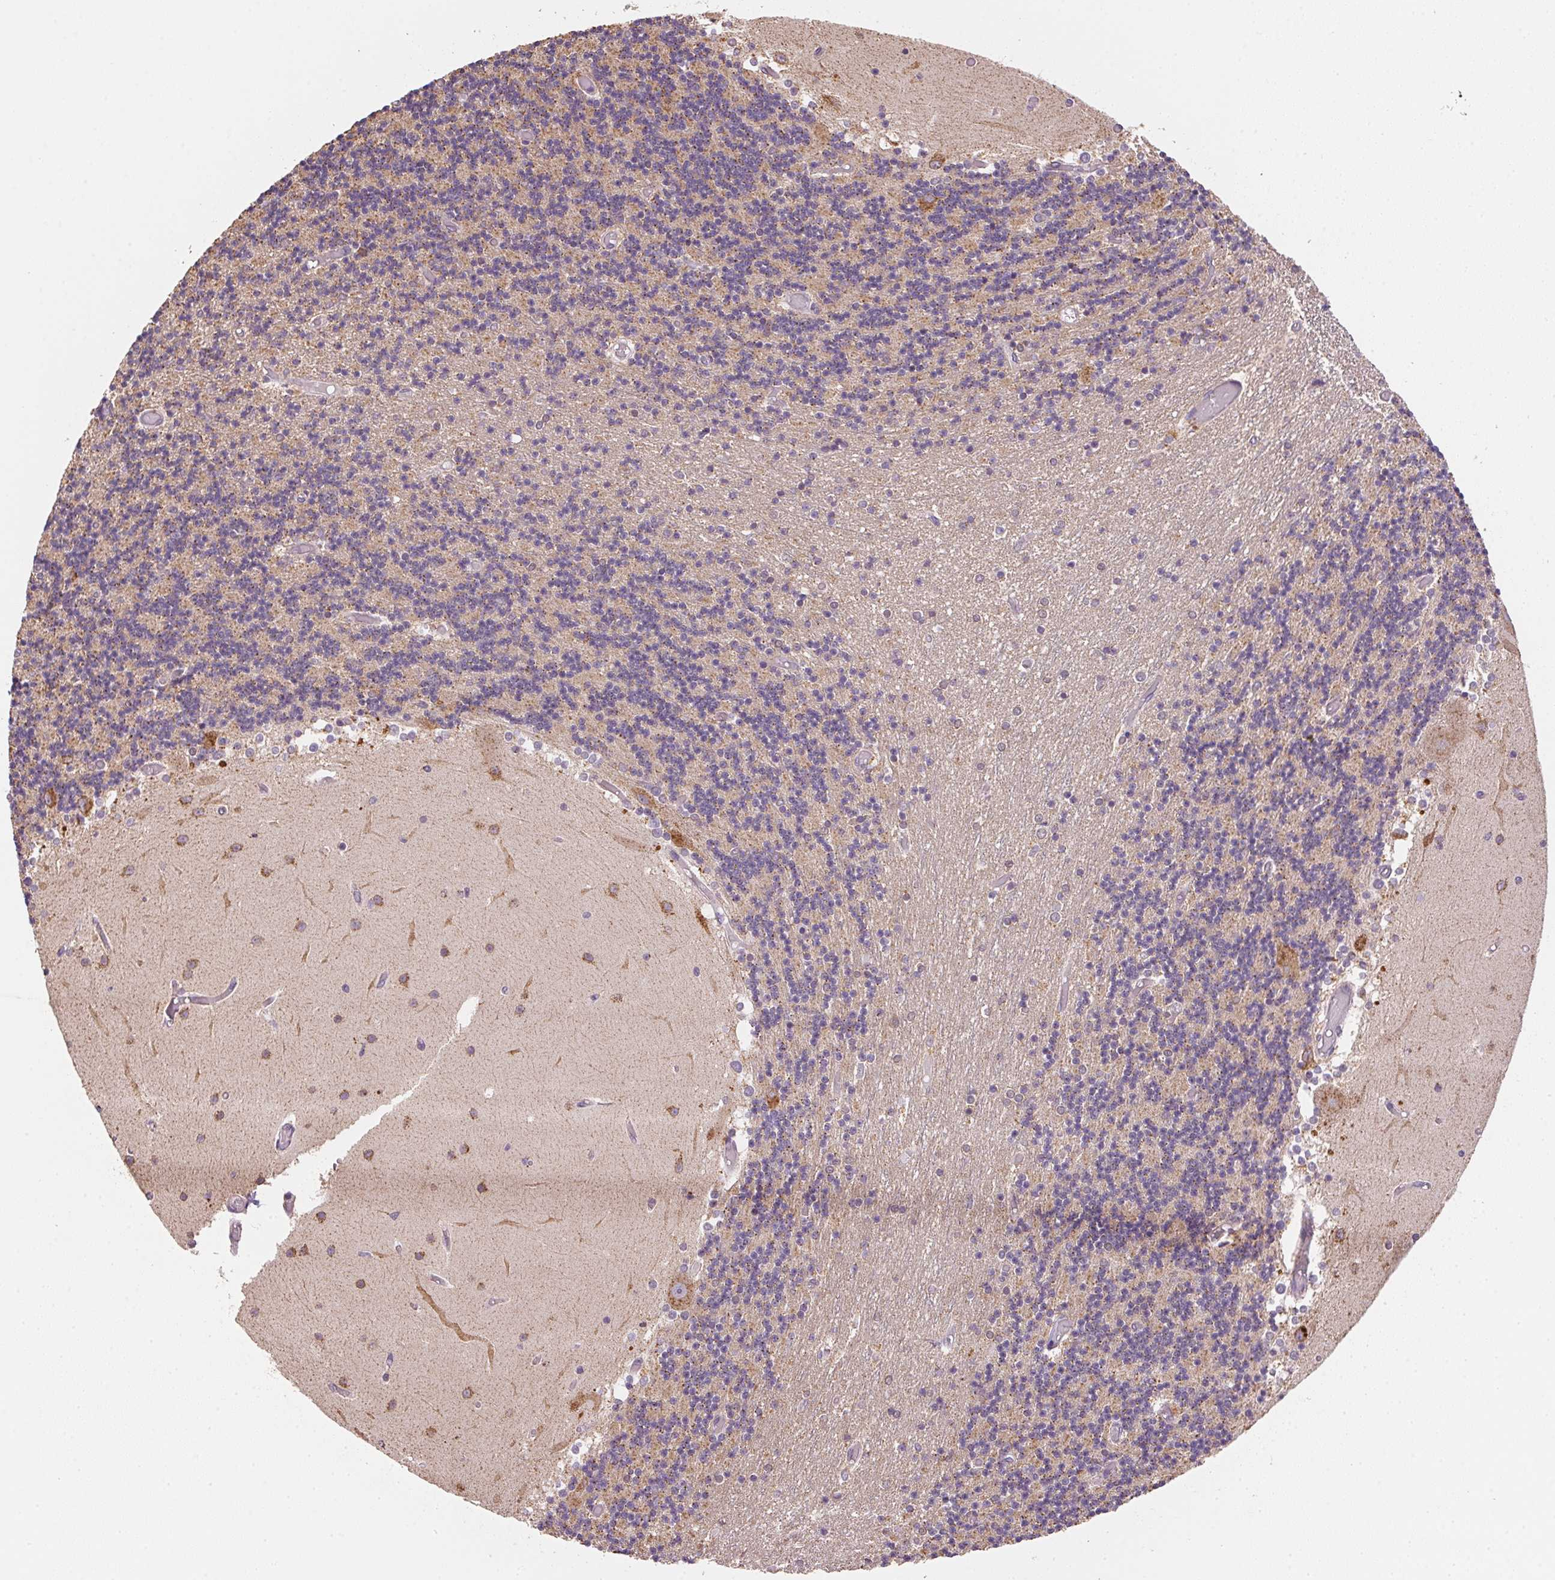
{"staining": {"intensity": "moderate", "quantity": "25%-75%", "location": "cytoplasmic/membranous"}, "tissue": "cerebellum", "cell_type": "Cells in granular layer", "image_type": "normal", "snomed": [{"axis": "morphology", "description": "Normal tissue, NOS"}, {"axis": "topography", "description": "Cerebellum"}], "caption": "An image of cerebellum stained for a protein shows moderate cytoplasmic/membranous brown staining in cells in granular layer. The protein is stained brown, and the nuclei are stained in blue (DAB (3,3'-diaminobenzidine) IHC with brightfield microscopy, high magnification).", "gene": "METTL13", "patient": {"sex": "female", "age": 28}}